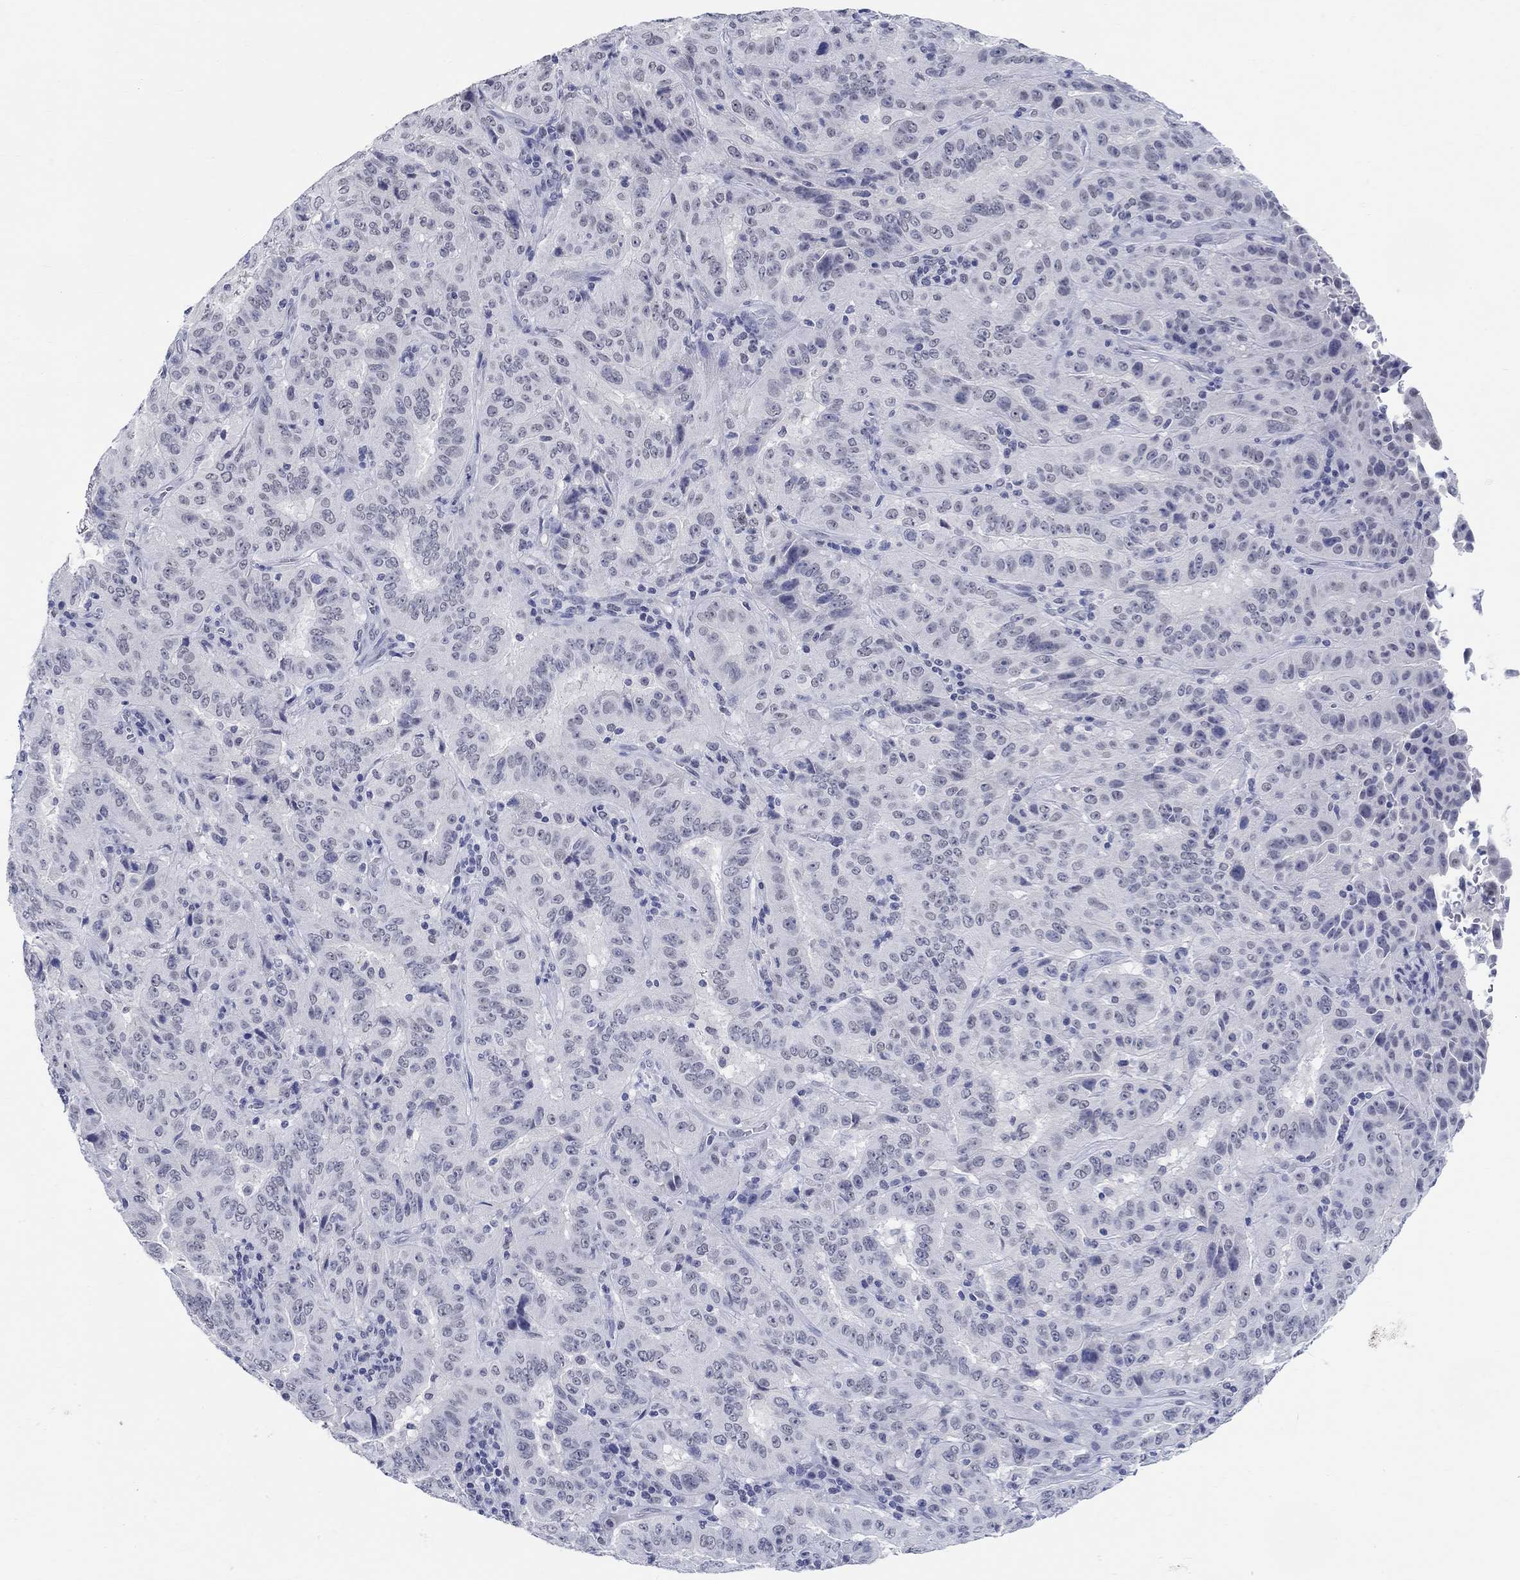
{"staining": {"intensity": "negative", "quantity": "none", "location": "none"}, "tissue": "pancreatic cancer", "cell_type": "Tumor cells", "image_type": "cancer", "snomed": [{"axis": "morphology", "description": "Adenocarcinoma, NOS"}, {"axis": "topography", "description": "Pancreas"}], "caption": "High magnification brightfield microscopy of adenocarcinoma (pancreatic) stained with DAB (3,3'-diaminobenzidine) (brown) and counterstained with hematoxylin (blue): tumor cells show no significant positivity.", "gene": "ANKS1B", "patient": {"sex": "male", "age": 63}}